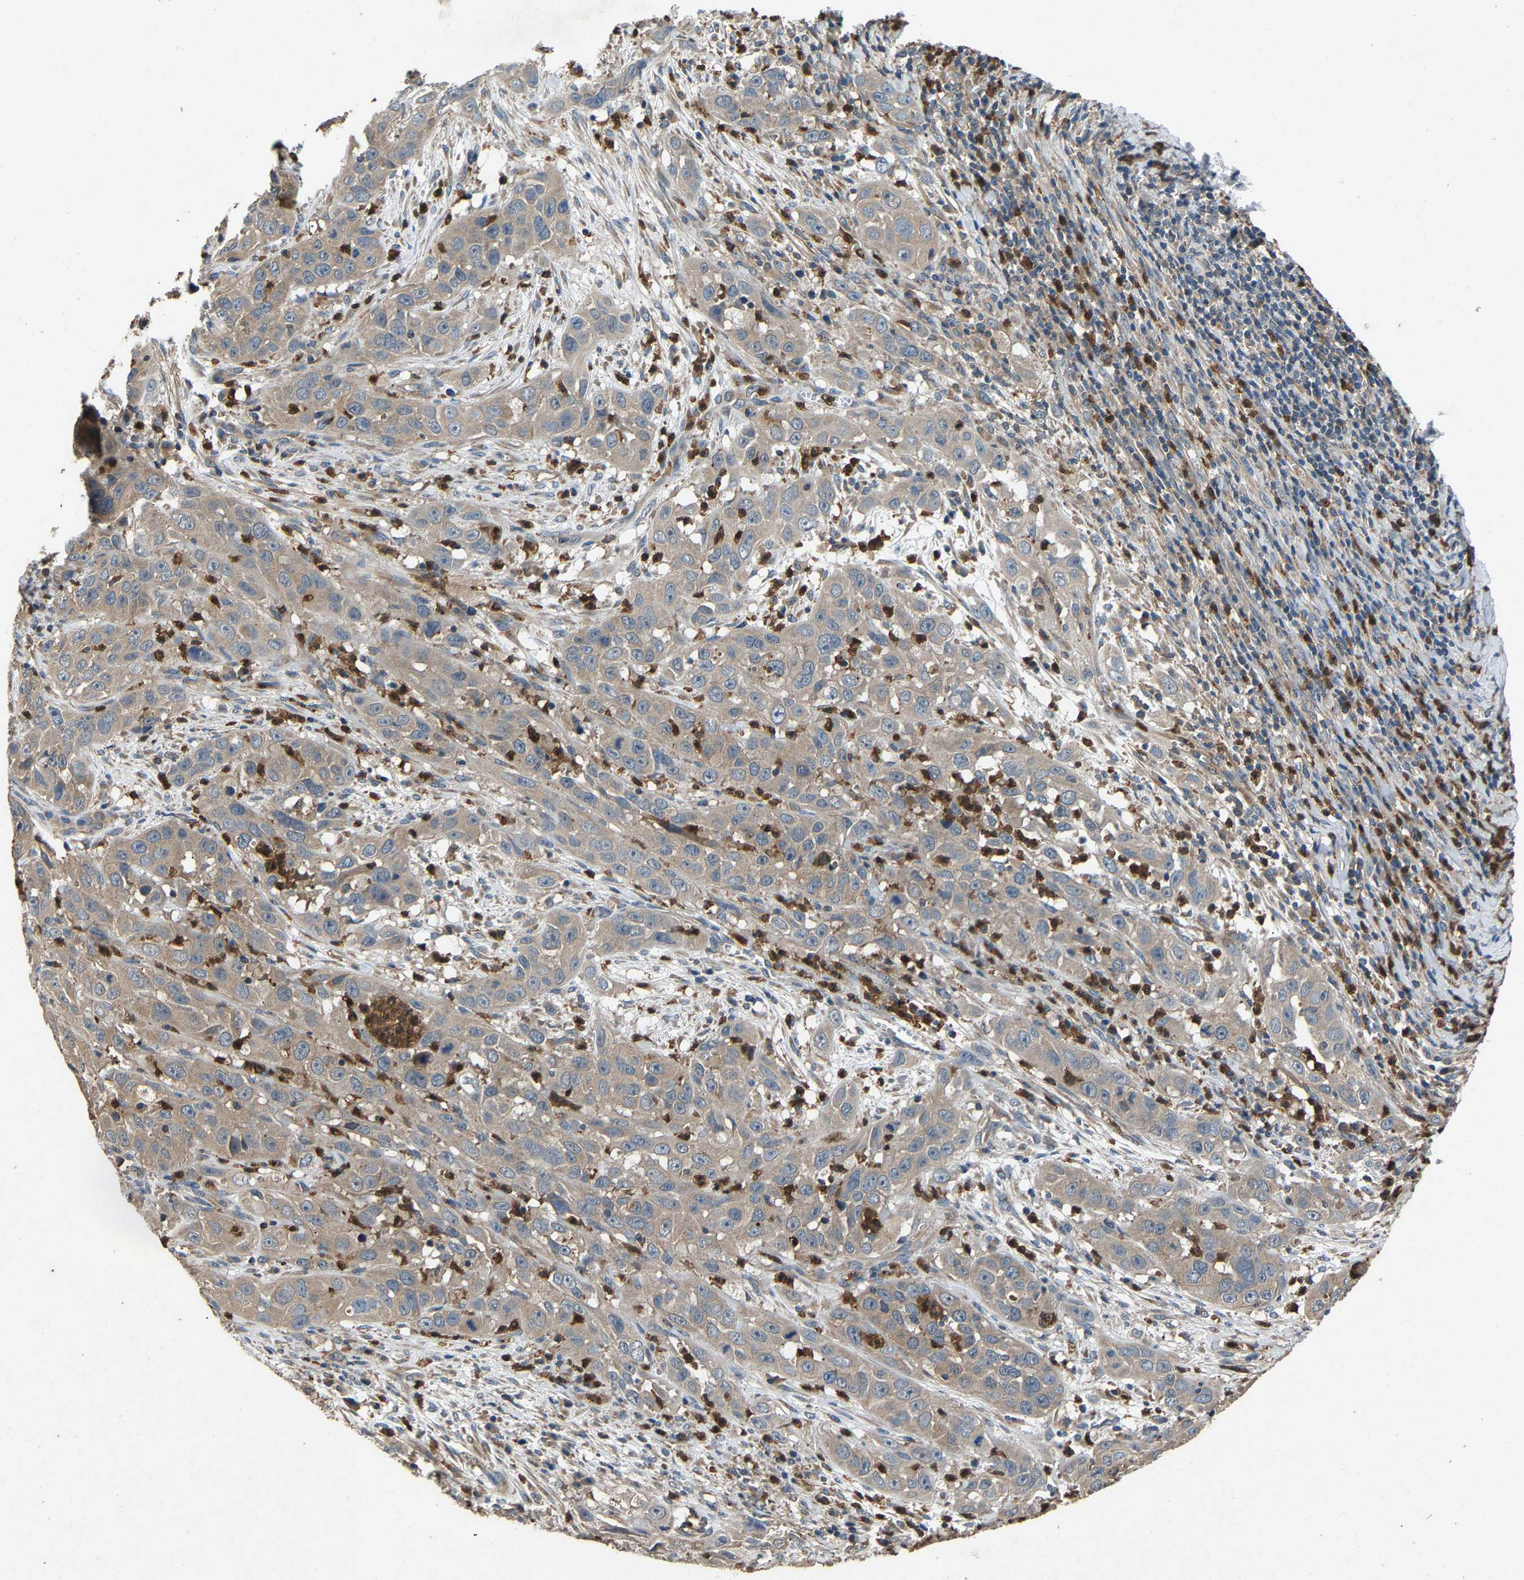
{"staining": {"intensity": "weak", "quantity": ">75%", "location": "cytoplasmic/membranous"}, "tissue": "cervical cancer", "cell_type": "Tumor cells", "image_type": "cancer", "snomed": [{"axis": "morphology", "description": "Squamous cell carcinoma, NOS"}, {"axis": "topography", "description": "Cervix"}], "caption": "Protein analysis of cervical cancer (squamous cell carcinoma) tissue displays weak cytoplasmic/membranous staining in about >75% of tumor cells. (IHC, brightfield microscopy, high magnification).", "gene": "PPID", "patient": {"sex": "female", "age": 32}}